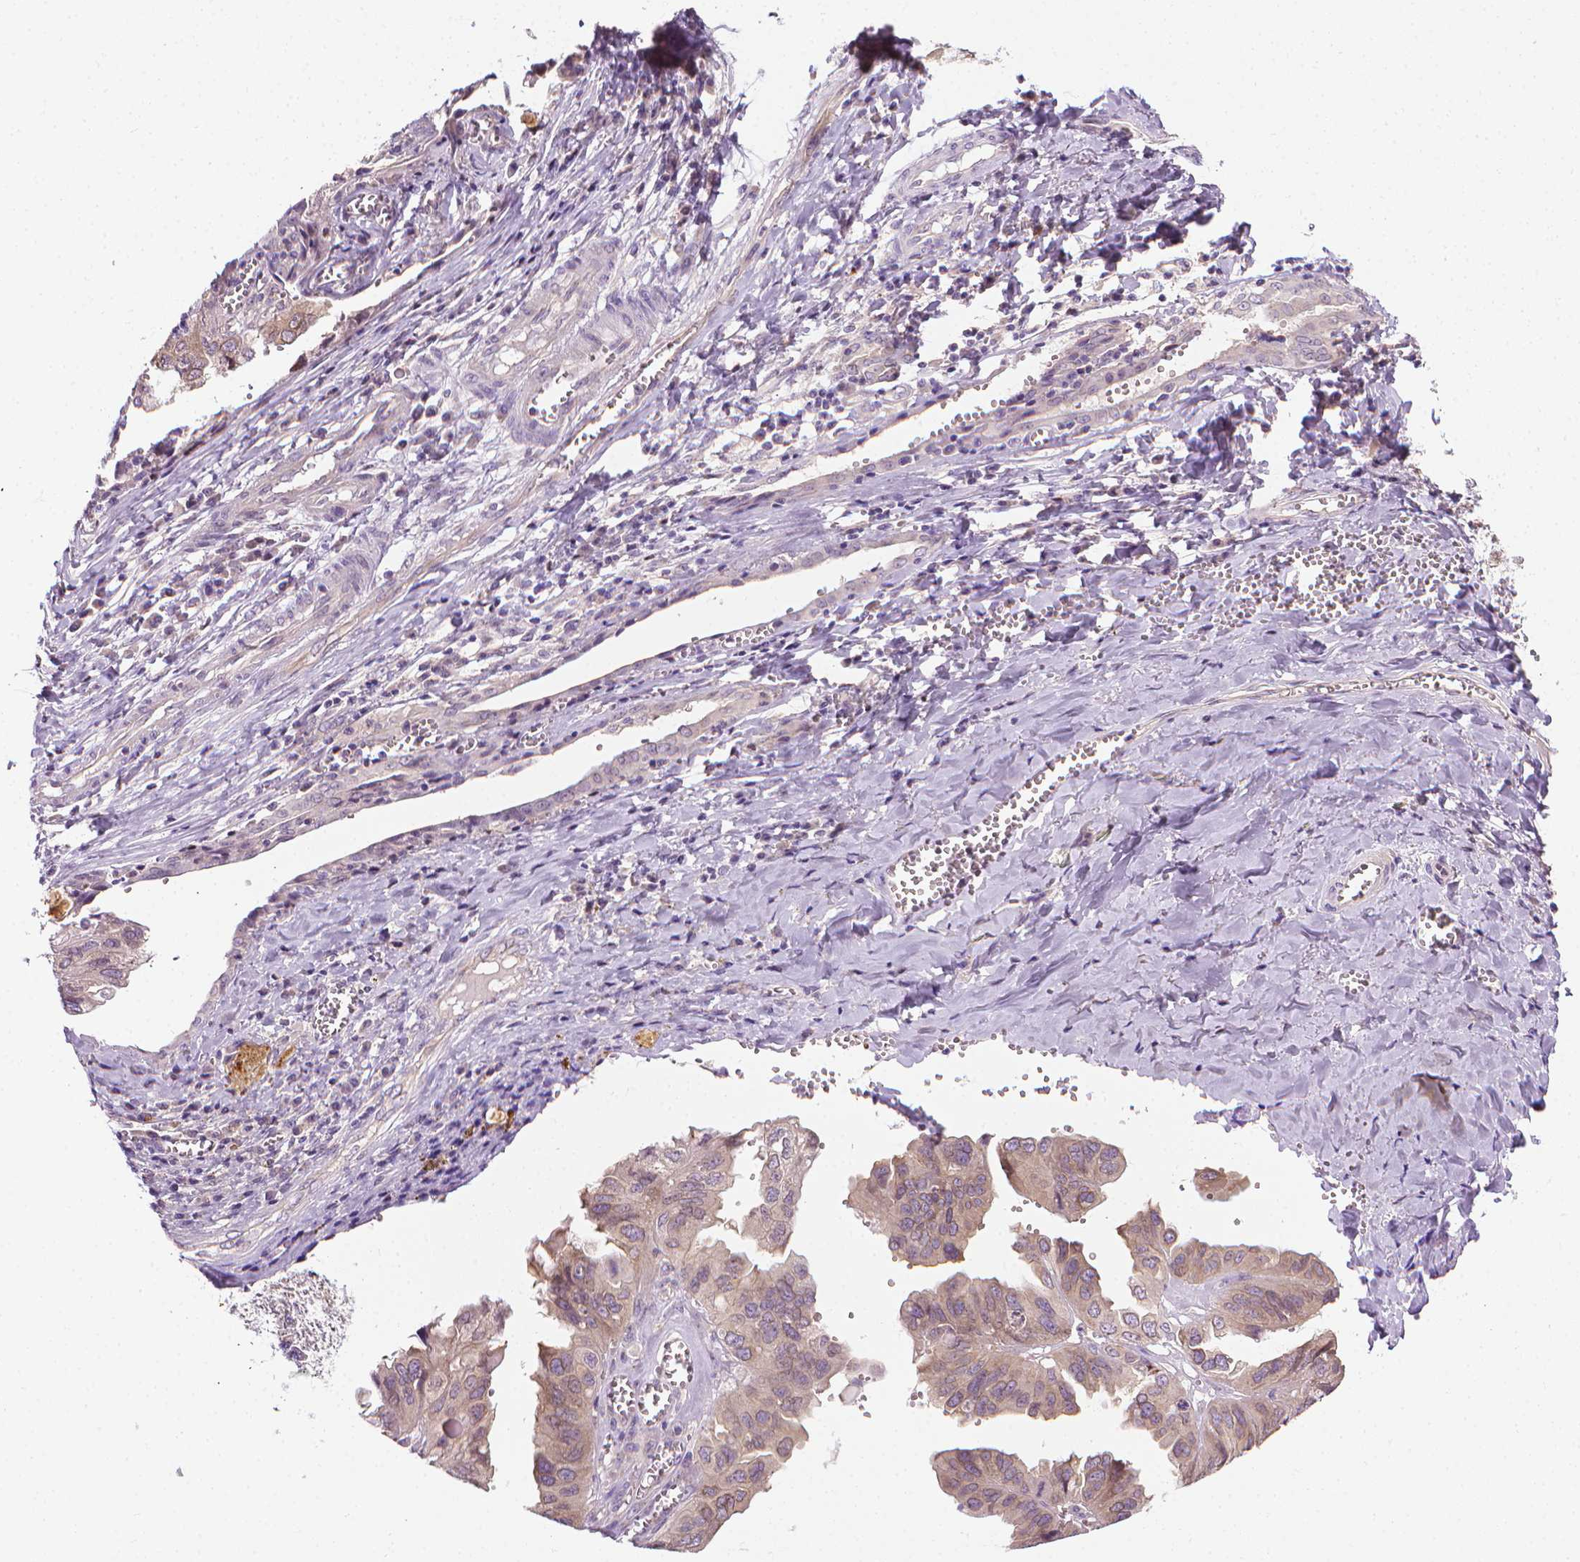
{"staining": {"intensity": "negative", "quantity": "none", "location": "none"}, "tissue": "ovarian cancer", "cell_type": "Tumor cells", "image_type": "cancer", "snomed": [{"axis": "morphology", "description": "Cystadenocarcinoma, serous, NOS"}, {"axis": "topography", "description": "Ovary"}], "caption": "Human serous cystadenocarcinoma (ovarian) stained for a protein using immunohistochemistry reveals no expression in tumor cells.", "gene": "MCOLN3", "patient": {"sex": "female", "age": 79}}